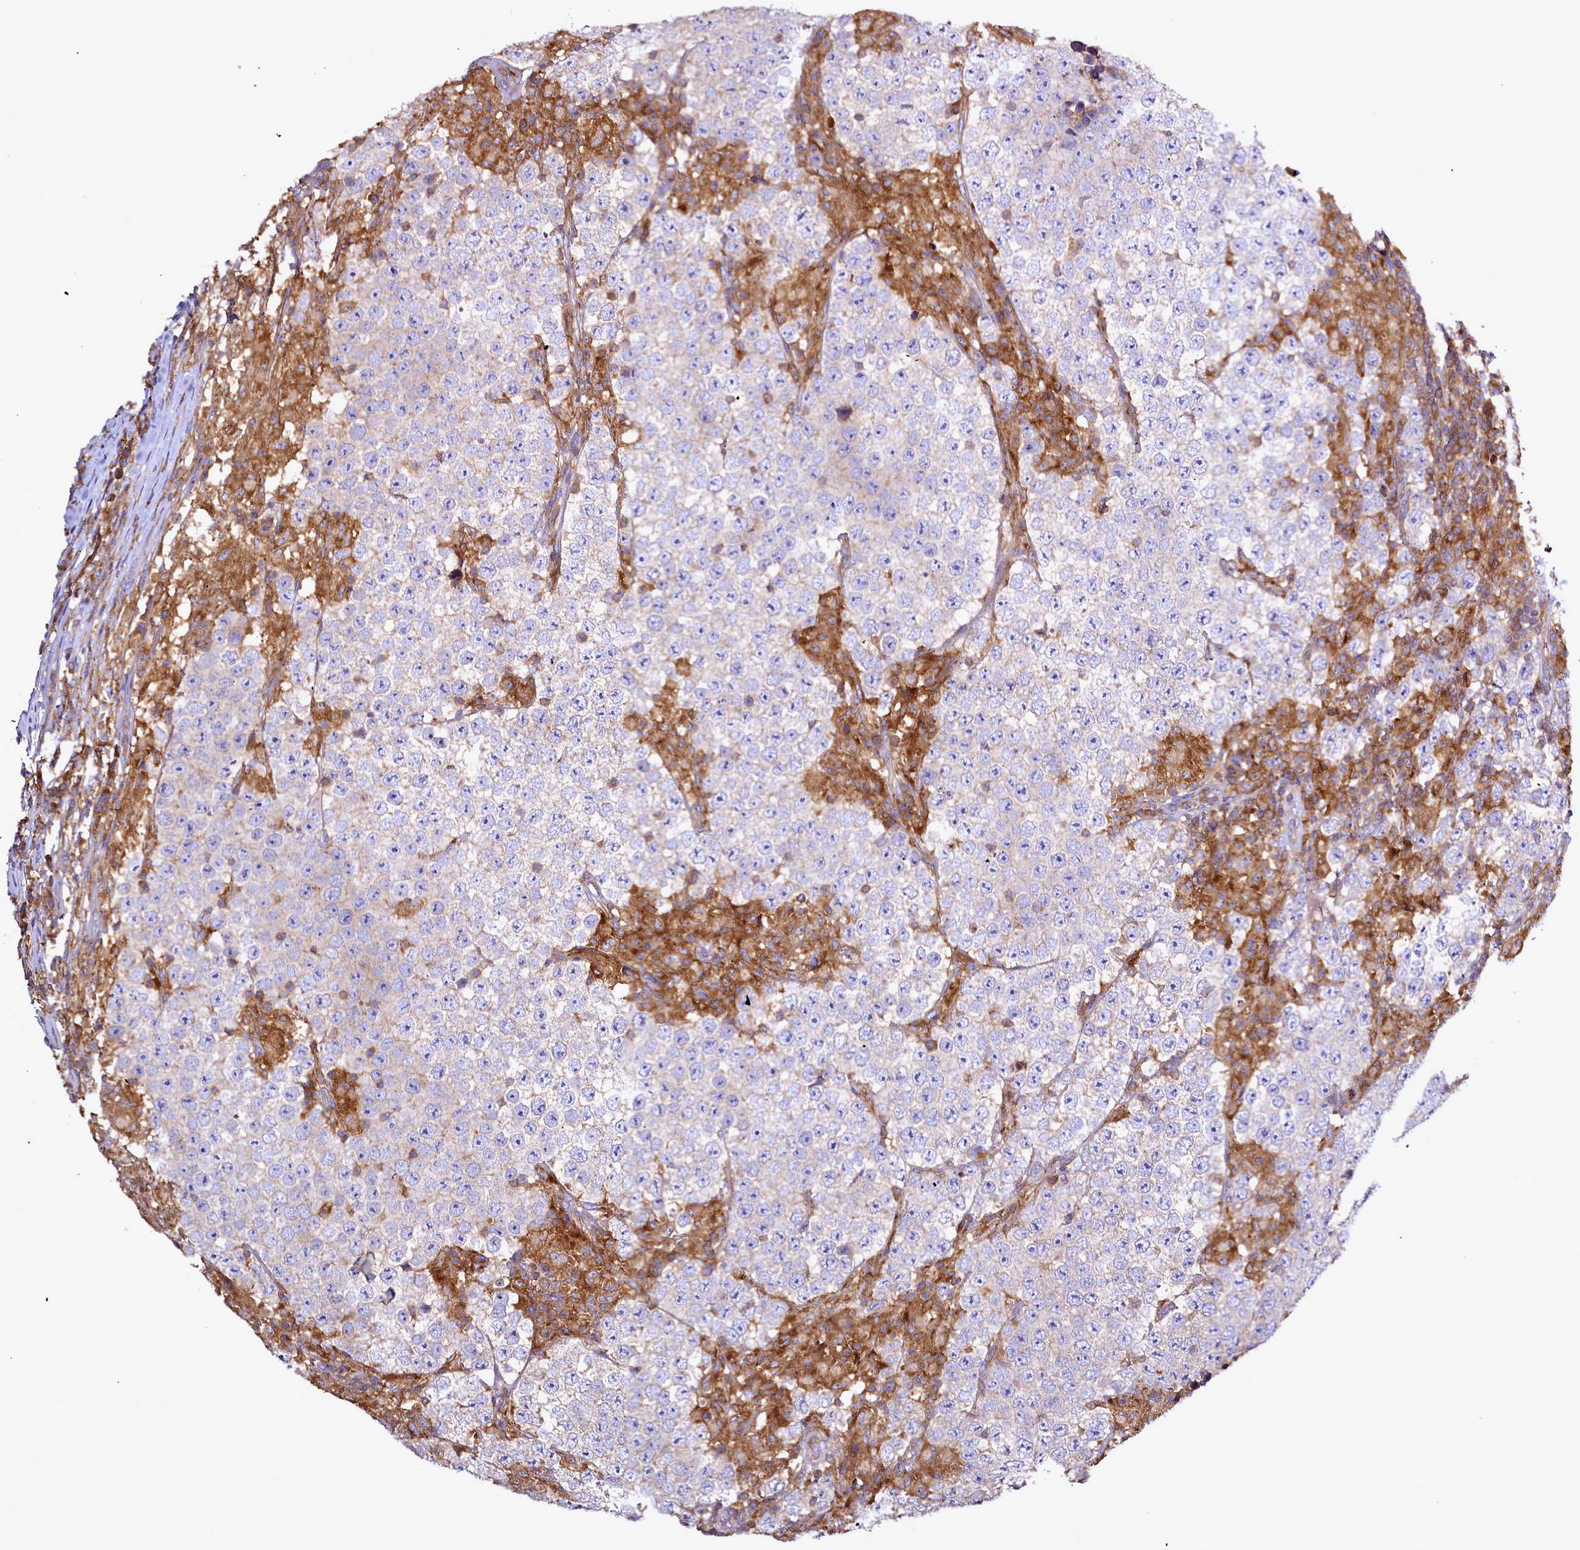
{"staining": {"intensity": "negative", "quantity": "none", "location": "none"}, "tissue": "testis cancer", "cell_type": "Tumor cells", "image_type": "cancer", "snomed": [{"axis": "morphology", "description": "Normal tissue, NOS"}, {"axis": "morphology", "description": "Urothelial carcinoma, High grade"}, {"axis": "morphology", "description": "Seminoma, NOS"}, {"axis": "morphology", "description": "Carcinoma, Embryonal, NOS"}, {"axis": "topography", "description": "Urinary bladder"}, {"axis": "topography", "description": "Testis"}], "caption": "Immunohistochemistry micrograph of neoplastic tissue: testis cancer (urothelial carcinoma (high-grade)) stained with DAB (3,3'-diaminobenzidine) reveals no significant protein positivity in tumor cells. (DAB (3,3'-diaminobenzidine) immunohistochemistry, high magnification).", "gene": "NCKAP1L", "patient": {"sex": "male", "age": 41}}